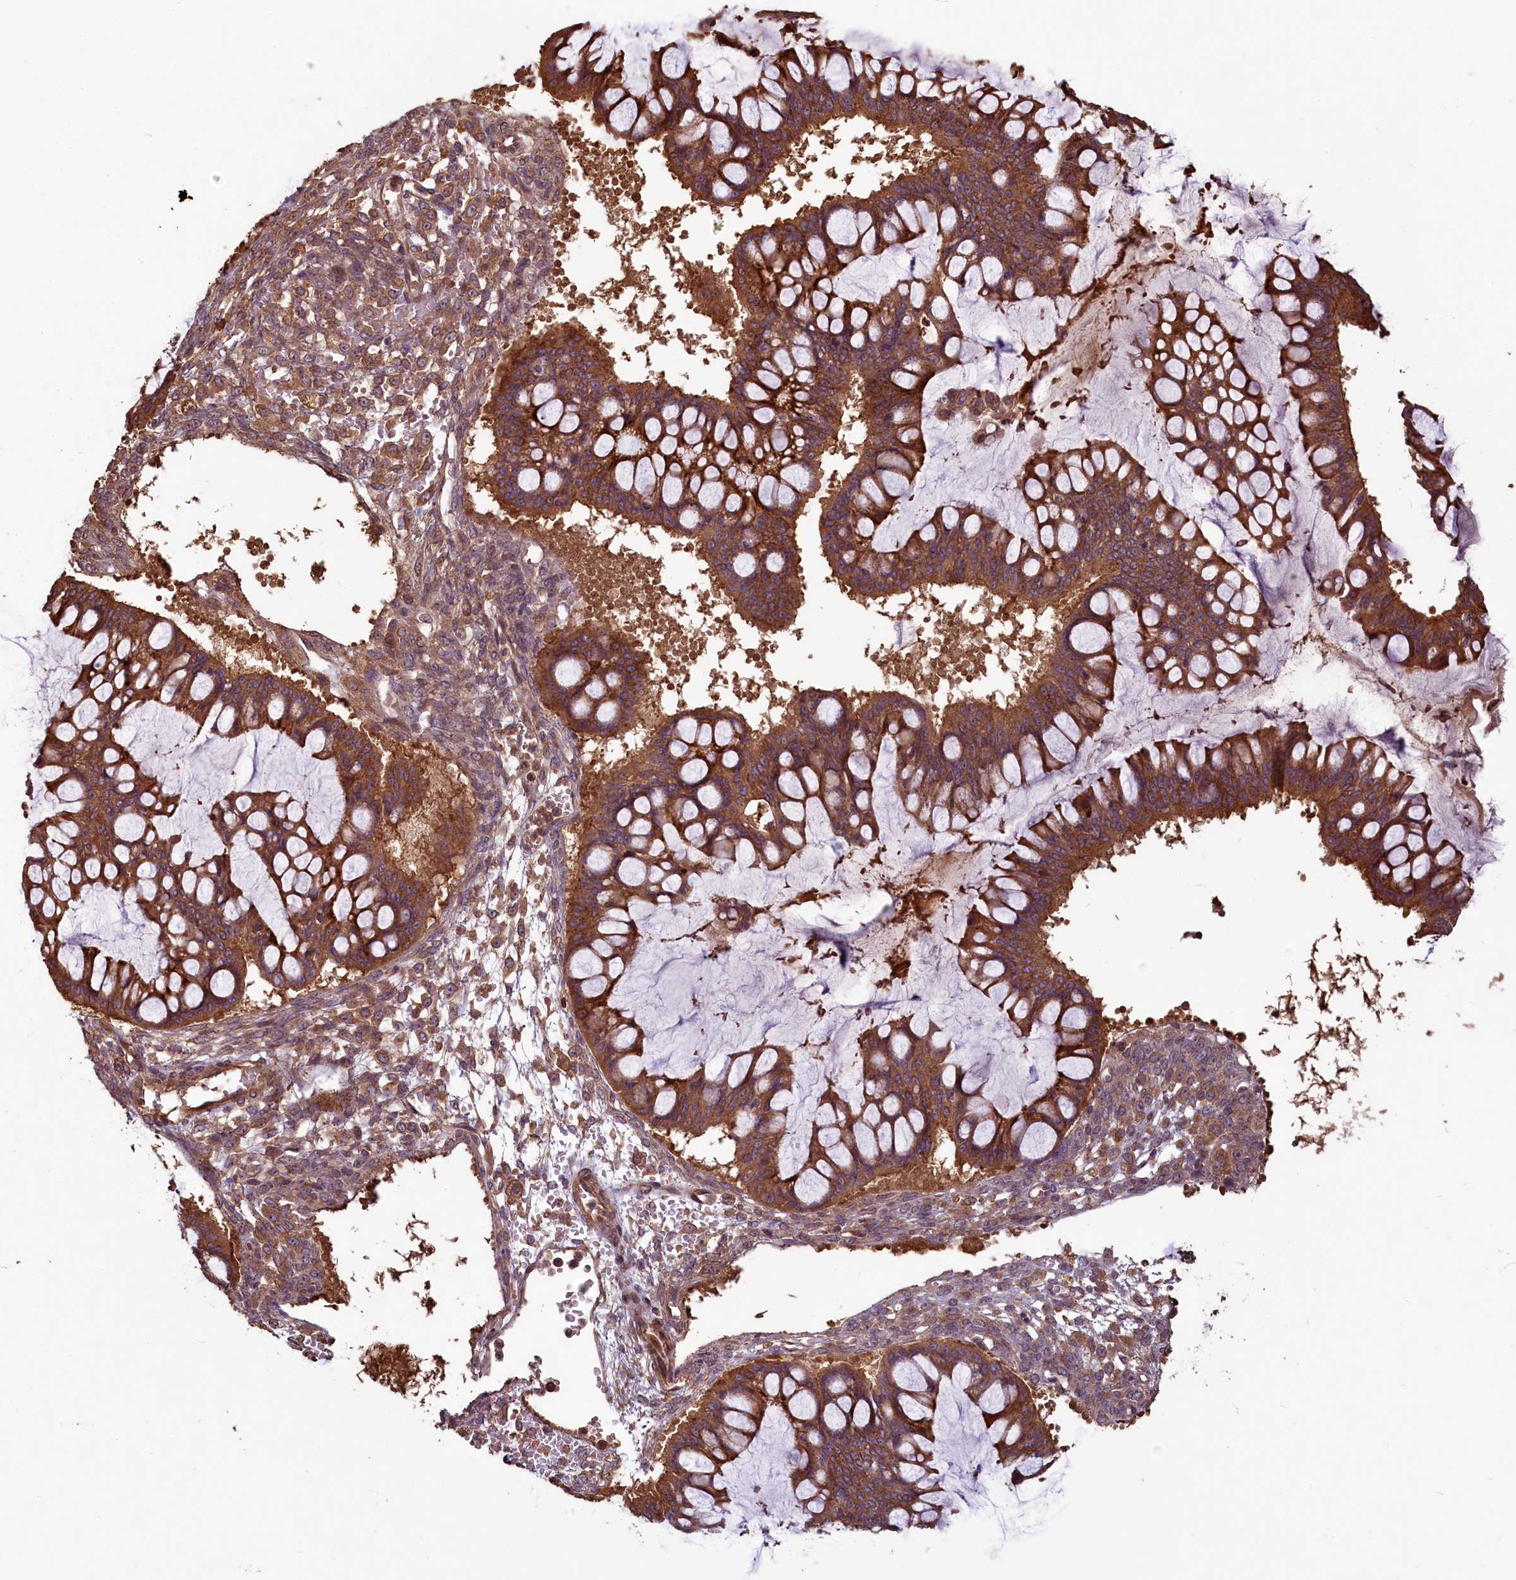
{"staining": {"intensity": "strong", "quantity": ">75%", "location": "cytoplasmic/membranous"}, "tissue": "ovarian cancer", "cell_type": "Tumor cells", "image_type": "cancer", "snomed": [{"axis": "morphology", "description": "Cystadenocarcinoma, mucinous, NOS"}, {"axis": "topography", "description": "Ovary"}], "caption": "Mucinous cystadenocarcinoma (ovarian) stained with DAB (3,3'-diaminobenzidine) immunohistochemistry (IHC) displays high levels of strong cytoplasmic/membranous positivity in about >75% of tumor cells.", "gene": "NUDT6", "patient": {"sex": "female", "age": 73}}